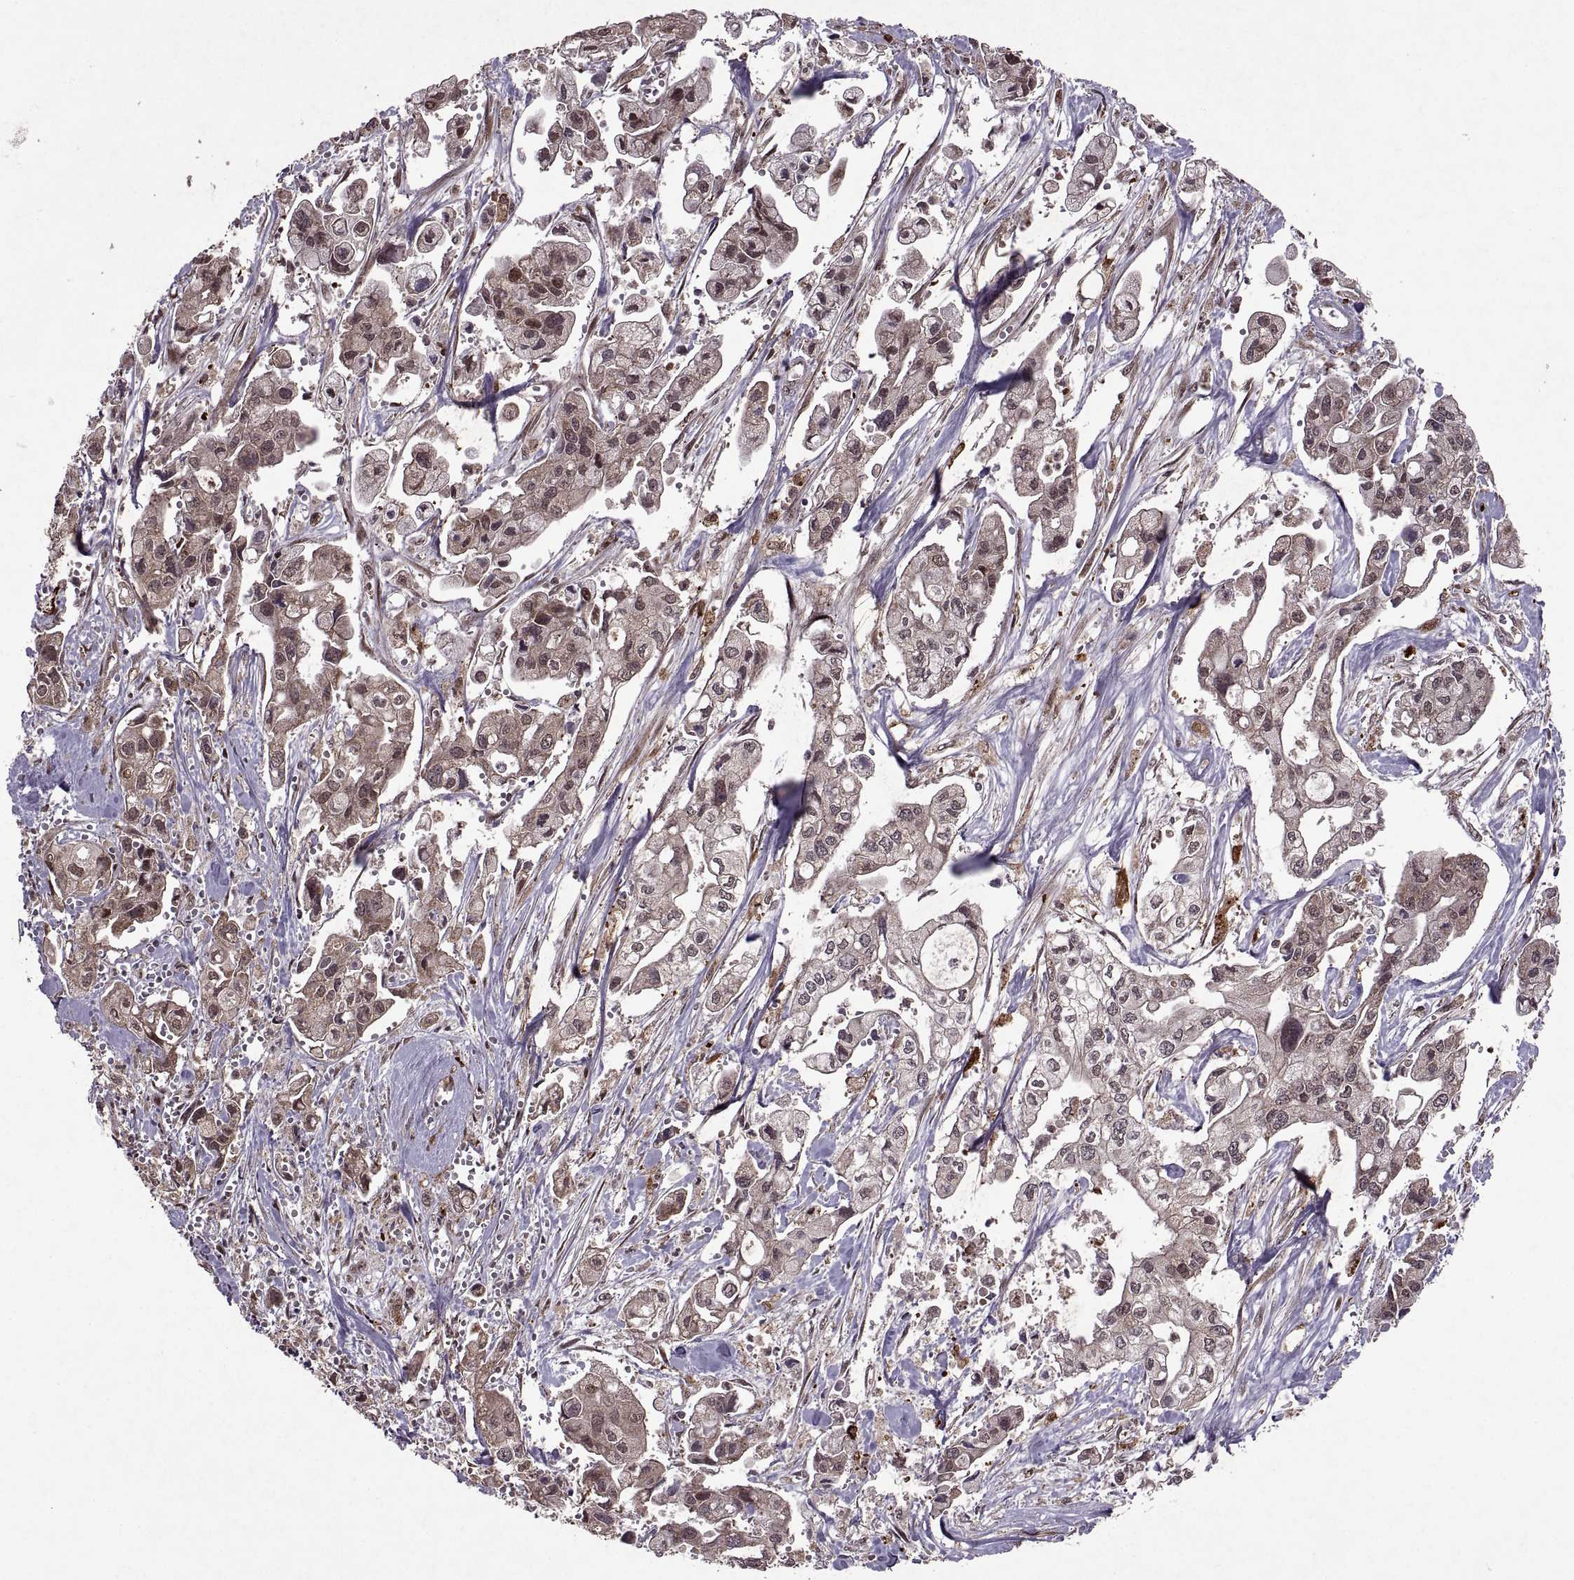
{"staining": {"intensity": "weak", "quantity": "25%-75%", "location": "cytoplasmic/membranous,nuclear"}, "tissue": "pancreatic cancer", "cell_type": "Tumor cells", "image_type": "cancer", "snomed": [{"axis": "morphology", "description": "Adenocarcinoma, NOS"}, {"axis": "topography", "description": "Pancreas"}], "caption": "An IHC image of tumor tissue is shown. Protein staining in brown labels weak cytoplasmic/membranous and nuclear positivity in pancreatic cancer (adenocarcinoma) within tumor cells.", "gene": "PTOV1", "patient": {"sex": "male", "age": 70}}